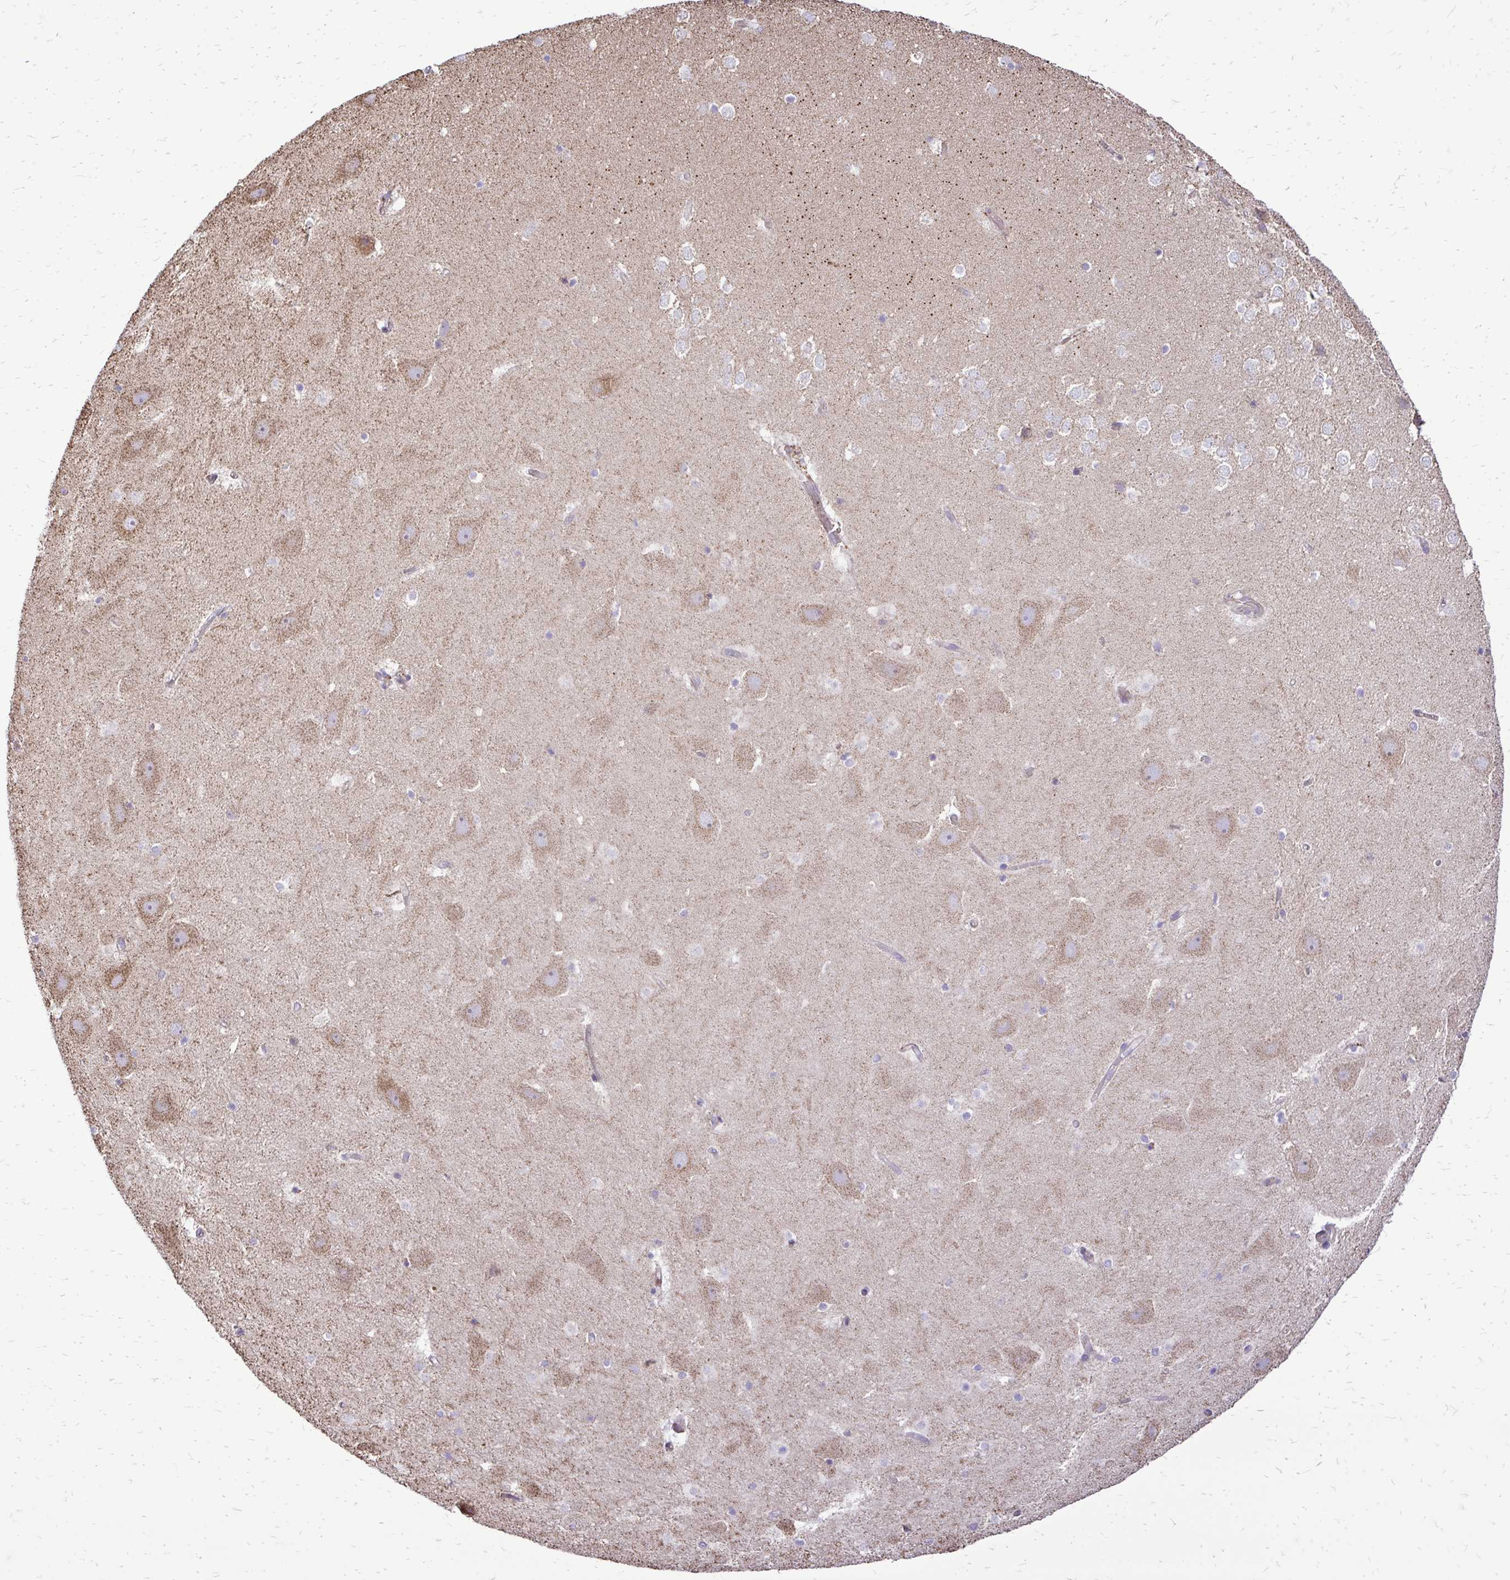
{"staining": {"intensity": "negative", "quantity": "none", "location": "none"}, "tissue": "hippocampus", "cell_type": "Glial cells", "image_type": "normal", "snomed": [{"axis": "morphology", "description": "Normal tissue, NOS"}, {"axis": "topography", "description": "Hippocampus"}], "caption": "IHC photomicrograph of benign hippocampus stained for a protein (brown), which shows no expression in glial cells. (IHC, brightfield microscopy, high magnification).", "gene": "ATP13A2", "patient": {"sex": "female", "age": 42}}